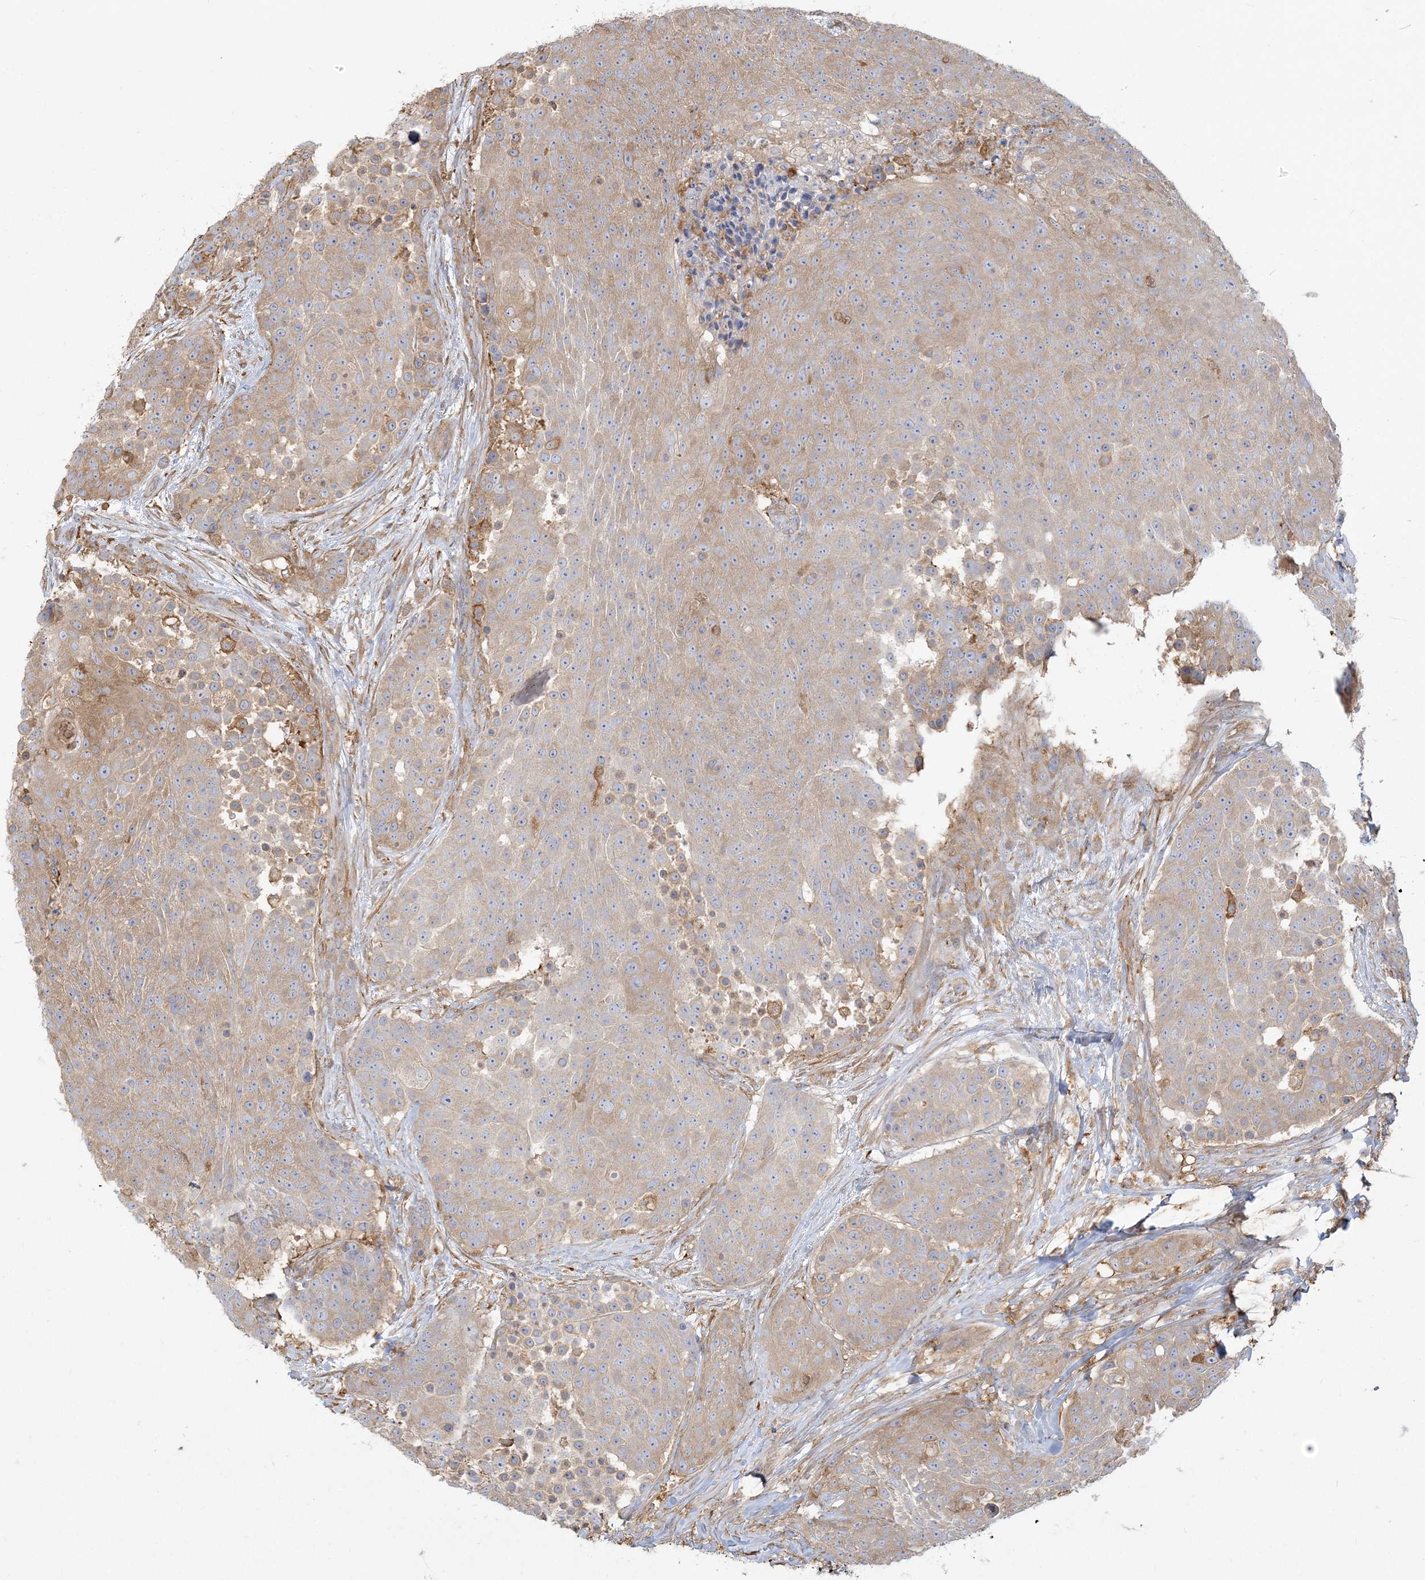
{"staining": {"intensity": "moderate", "quantity": "<25%", "location": "cytoplasmic/membranous"}, "tissue": "urothelial cancer", "cell_type": "Tumor cells", "image_type": "cancer", "snomed": [{"axis": "morphology", "description": "Urothelial carcinoma, High grade"}, {"axis": "topography", "description": "Urinary bladder"}], "caption": "Urothelial carcinoma (high-grade) stained with DAB (3,3'-diaminobenzidine) immunohistochemistry displays low levels of moderate cytoplasmic/membranous staining in about <25% of tumor cells.", "gene": "ANKS1A", "patient": {"sex": "female", "age": 63}}